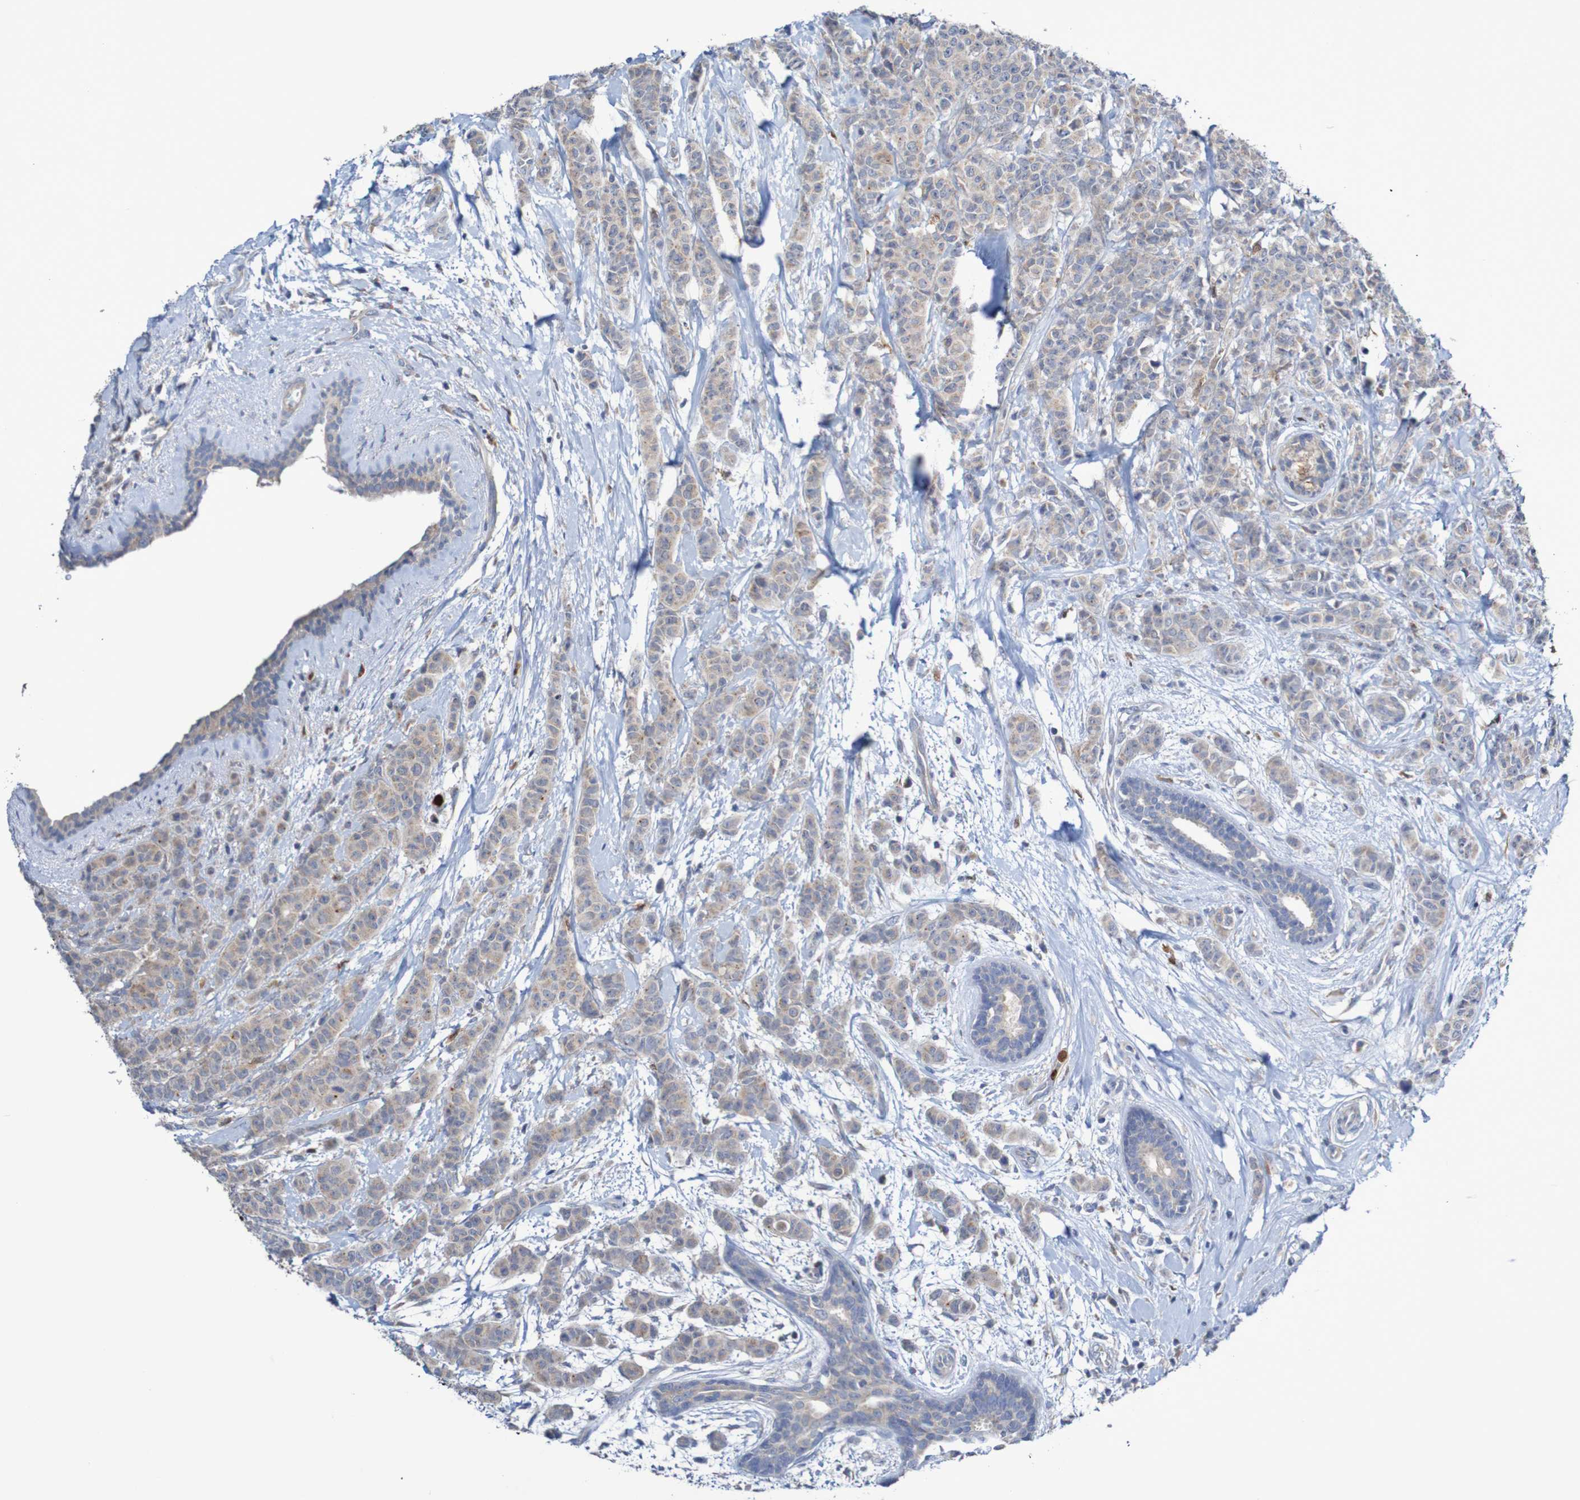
{"staining": {"intensity": "weak", "quantity": ">75%", "location": "cytoplasmic/membranous"}, "tissue": "breast cancer", "cell_type": "Tumor cells", "image_type": "cancer", "snomed": [{"axis": "morphology", "description": "Normal tissue, NOS"}, {"axis": "morphology", "description": "Duct carcinoma"}, {"axis": "topography", "description": "Breast"}], "caption": "A photomicrograph showing weak cytoplasmic/membranous positivity in approximately >75% of tumor cells in breast intraductal carcinoma, as visualized by brown immunohistochemical staining.", "gene": "PARP4", "patient": {"sex": "female", "age": 40}}